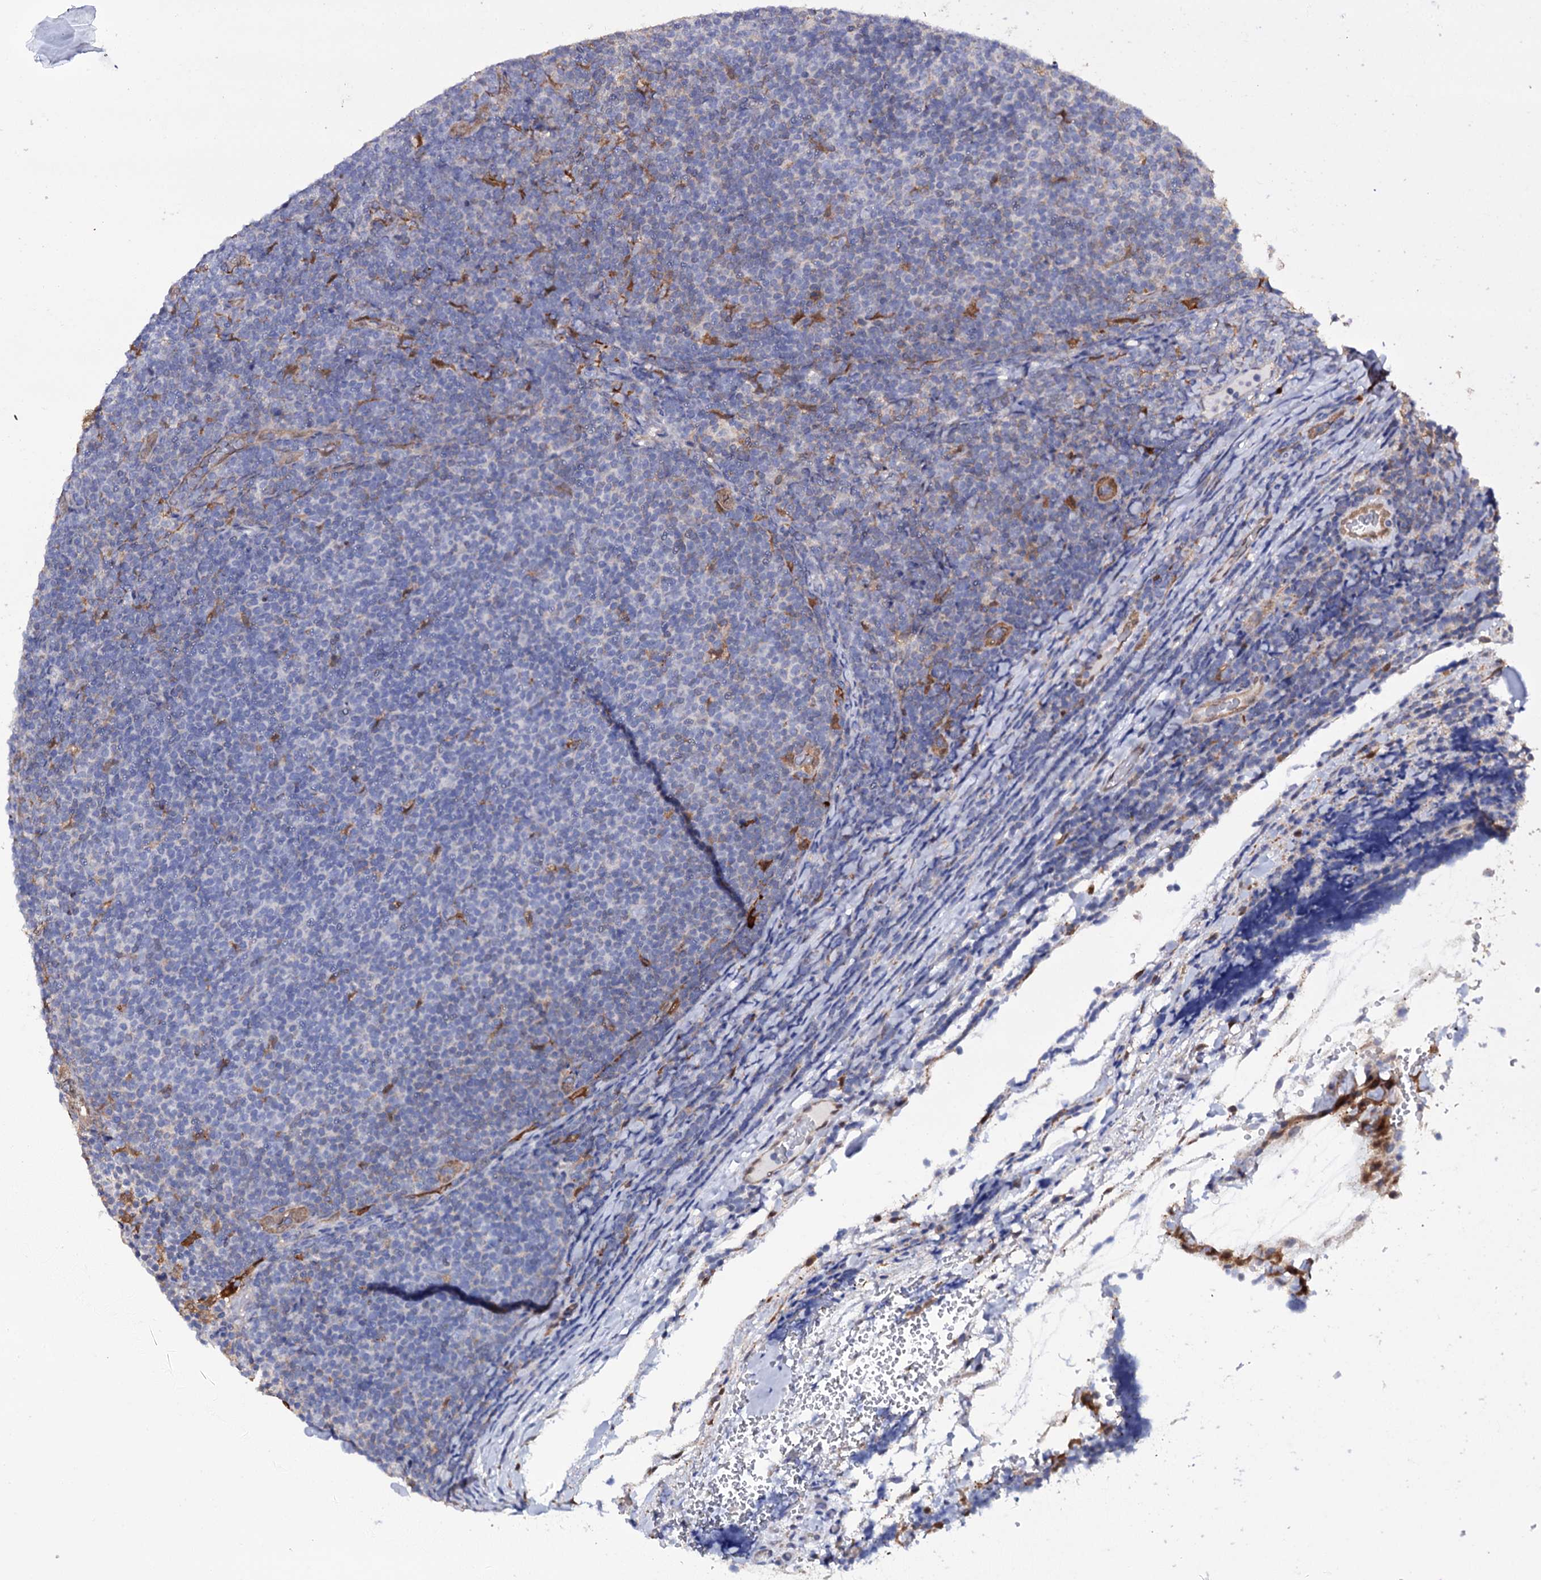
{"staining": {"intensity": "negative", "quantity": "none", "location": "none"}, "tissue": "lymphoma", "cell_type": "Tumor cells", "image_type": "cancer", "snomed": [{"axis": "morphology", "description": "Malignant lymphoma, non-Hodgkin's type, Low grade"}, {"axis": "topography", "description": "Lymph node"}], "caption": "Lymphoma stained for a protein using IHC displays no expression tumor cells.", "gene": "CRYL1", "patient": {"sex": "male", "age": 66}}